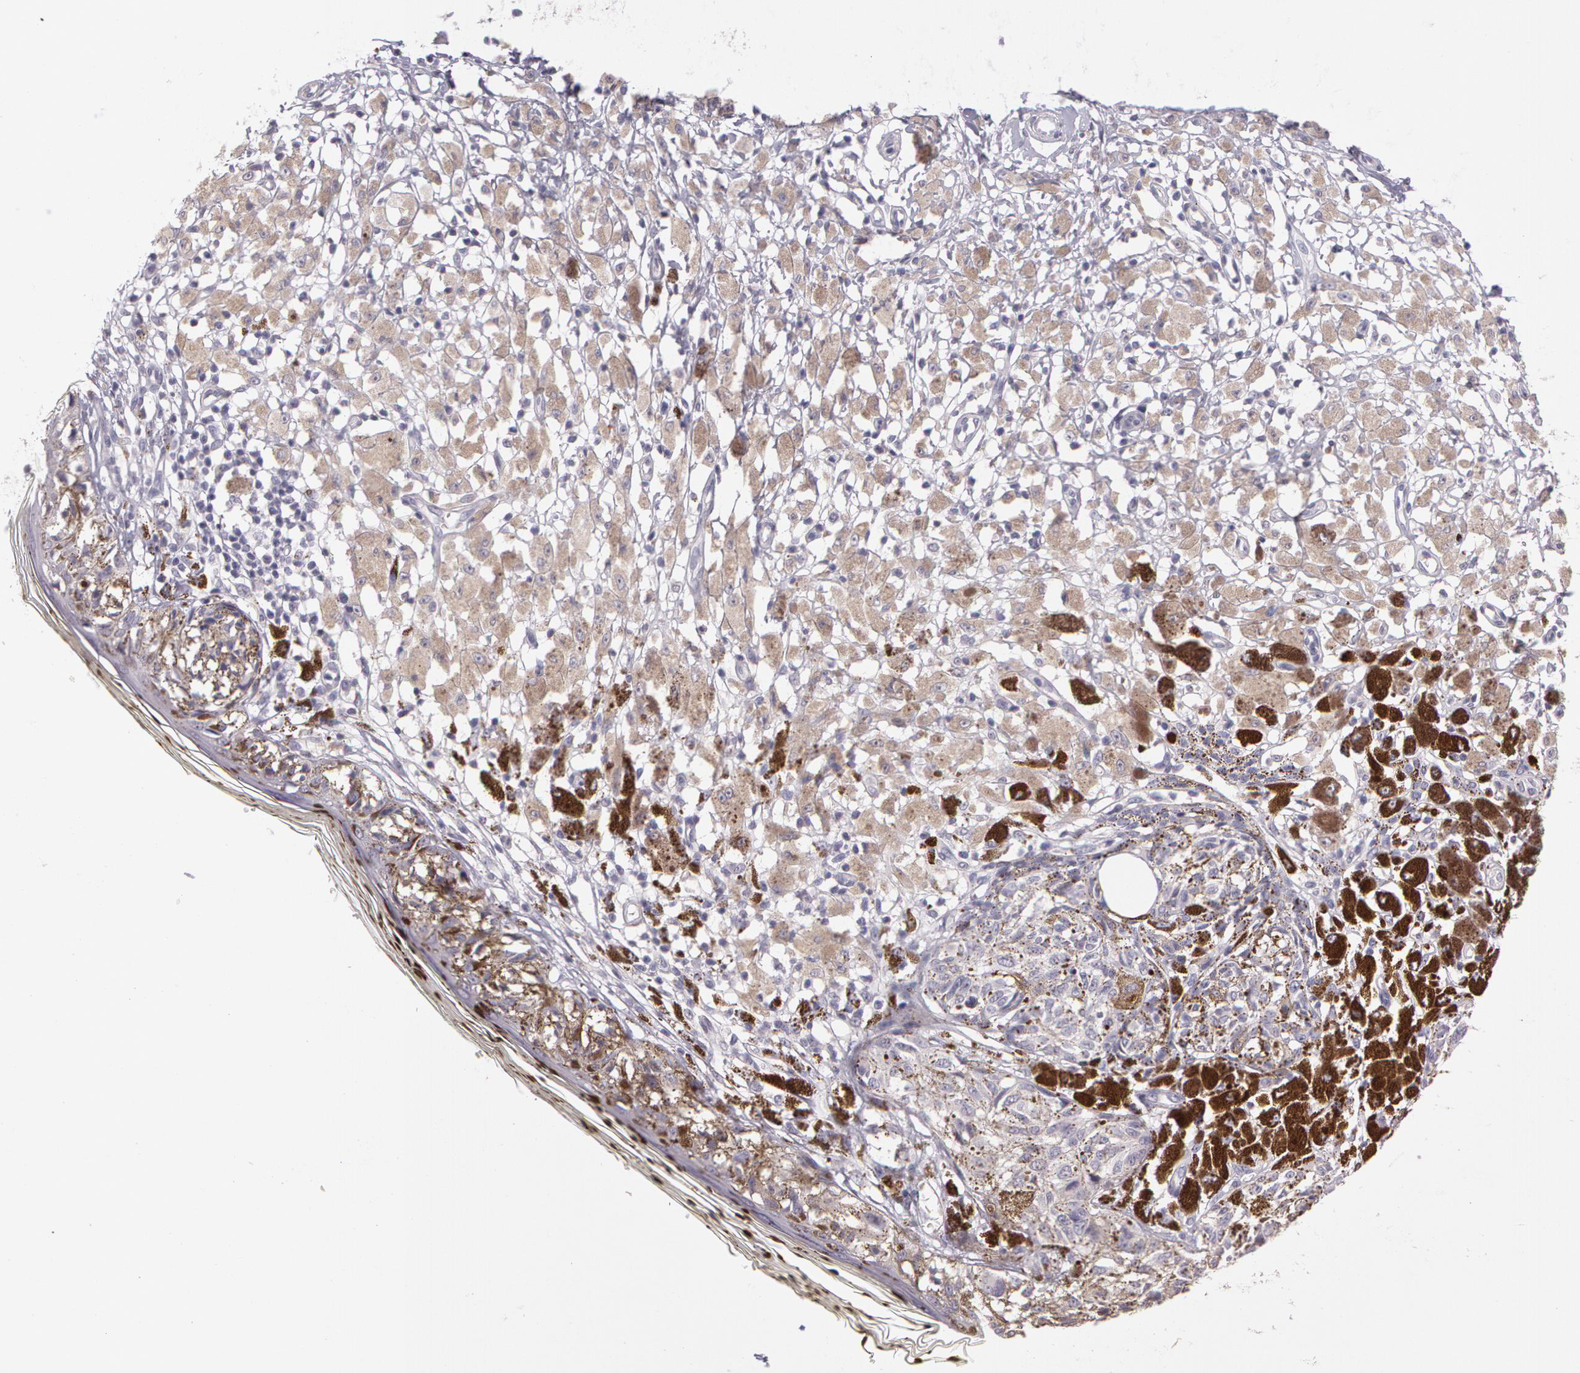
{"staining": {"intensity": "negative", "quantity": "none", "location": "none"}, "tissue": "melanoma", "cell_type": "Tumor cells", "image_type": "cancer", "snomed": [{"axis": "morphology", "description": "Malignant melanoma, NOS"}, {"axis": "topography", "description": "Skin"}], "caption": "Protein analysis of melanoma reveals no significant expression in tumor cells.", "gene": "G2E3", "patient": {"sex": "male", "age": 88}}